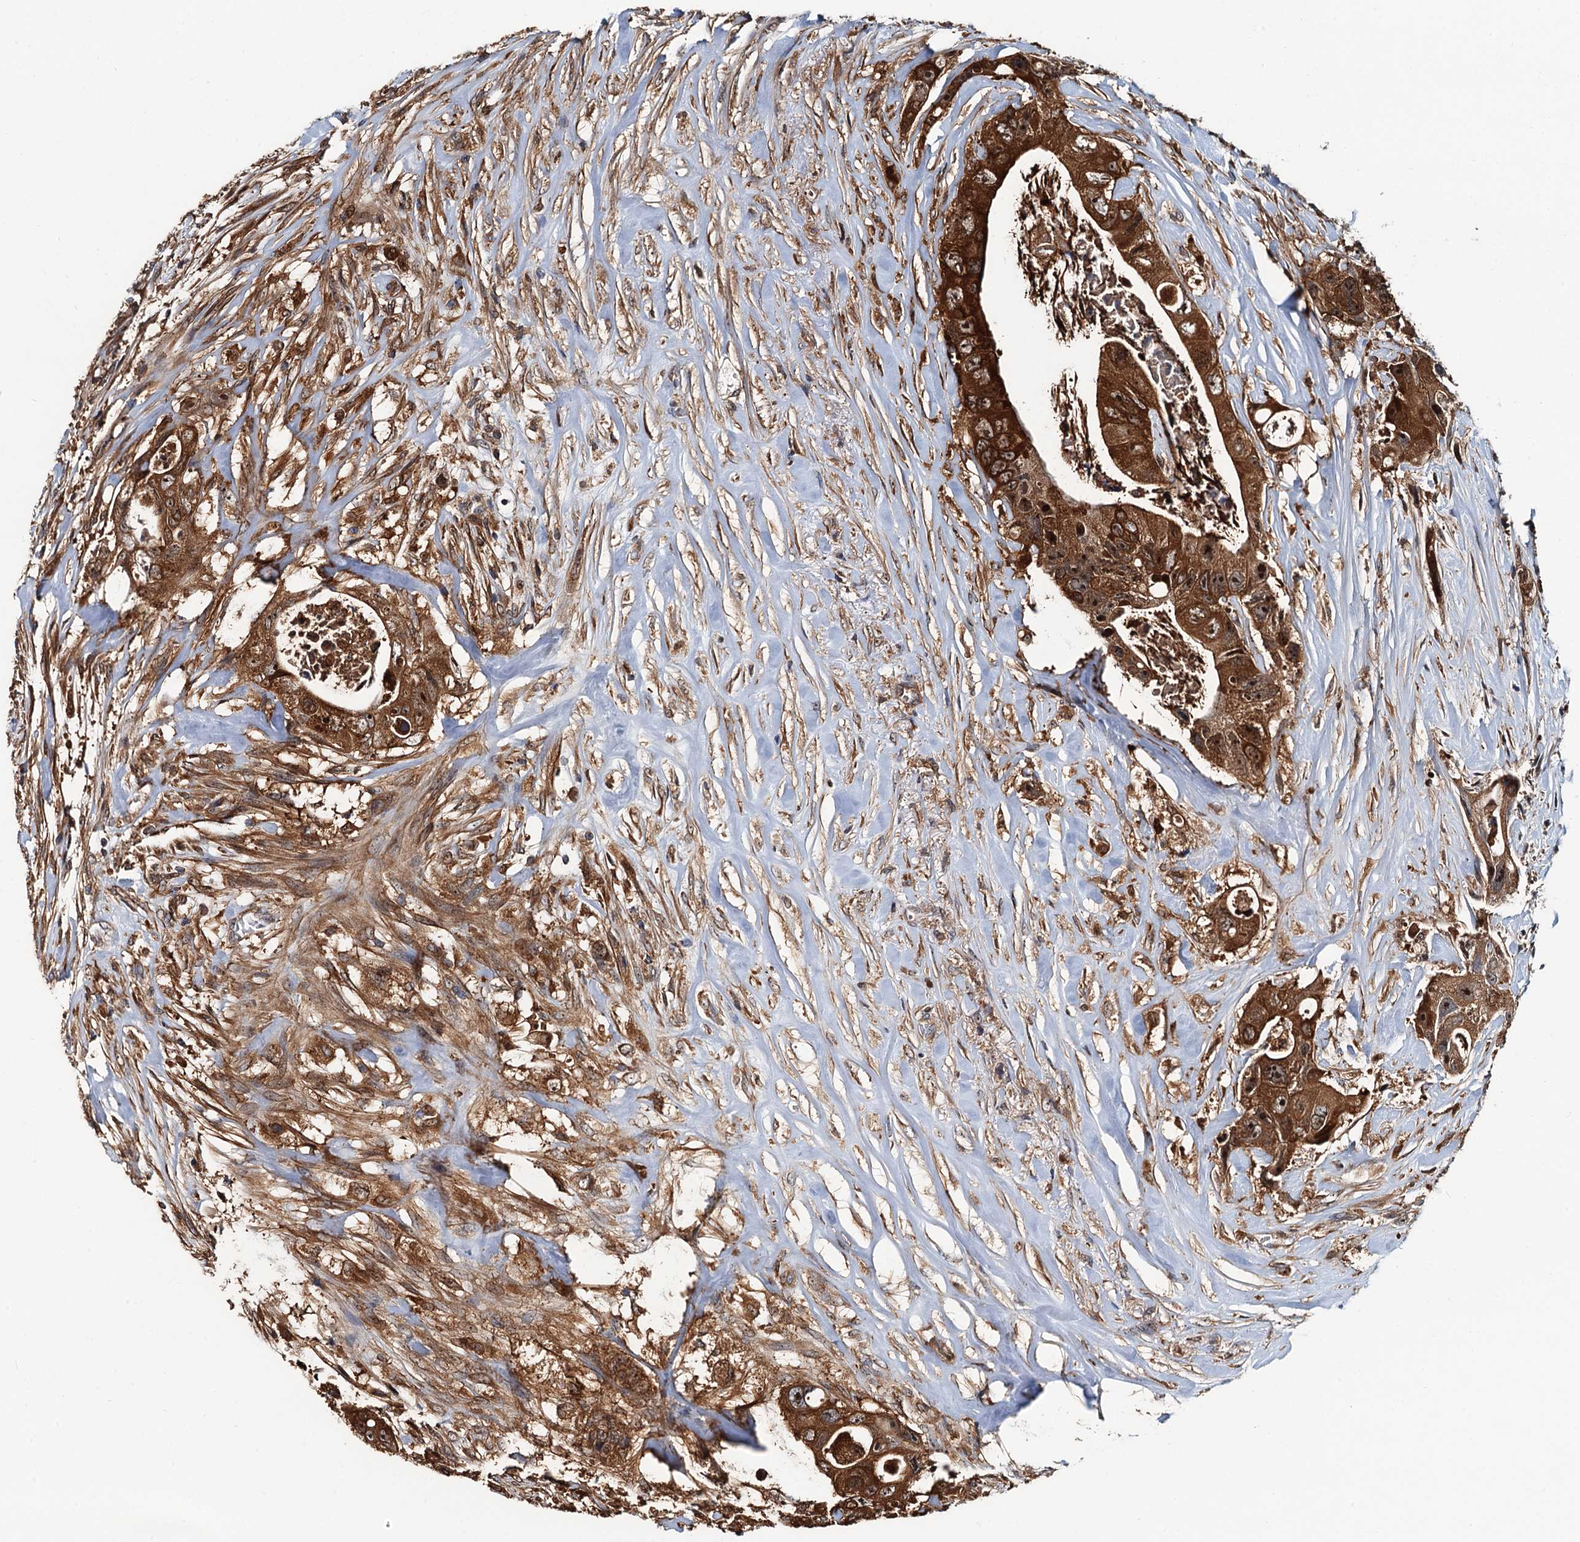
{"staining": {"intensity": "moderate", "quantity": ">75%", "location": "cytoplasmic/membranous,nuclear"}, "tissue": "colorectal cancer", "cell_type": "Tumor cells", "image_type": "cancer", "snomed": [{"axis": "morphology", "description": "Adenocarcinoma, NOS"}, {"axis": "topography", "description": "Colon"}], "caption": "A photomicrograph showing moderate cytoplasmic/membranous and nuclear staining in about >75% of tumor cells in colorectal cancer (adenocarcinoma), as visualized by brown immunohistochemical staining.", "gene": "USP6NL", "patient": {"sex": "female", "age": 46}}